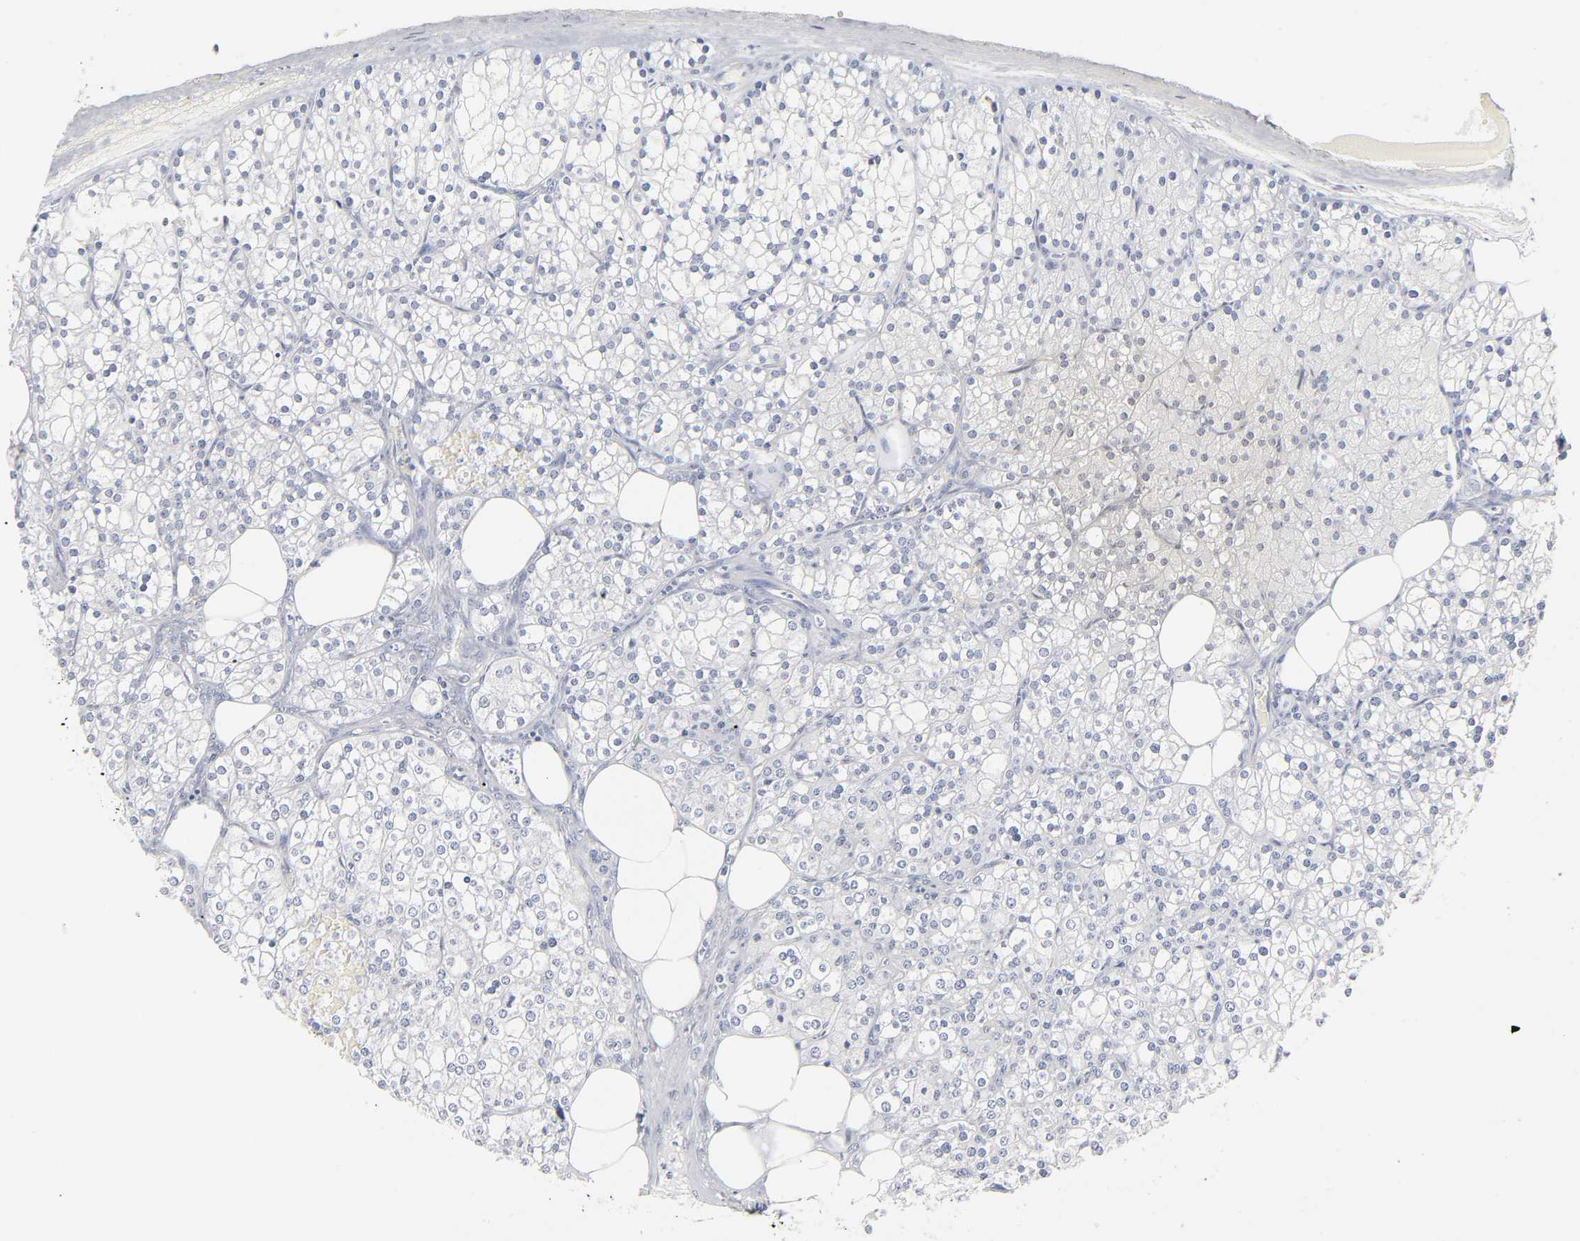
{"staining": {"intensity": "weak", "quantity": "25%-75%", "location": "cytoplasmic/membranous"}, "tissue": "parathyroid gland", "cell_type": "Glandular cells", "image_type": "normal", "snomed": [{"axis": "morphology", "description": "Normal tissue, NOS"}, {"axis": "topography", "description": "Parathyroid gland"}], "caption": "An IHC photomicrograph of normal tissue is shown. Protein staining in brown shows weak cytoplasmic/membranous positivity in parathyroid gland within glandular cells.", "gene": "DFFB", "patient": {"sex": "female", "age": 63}}